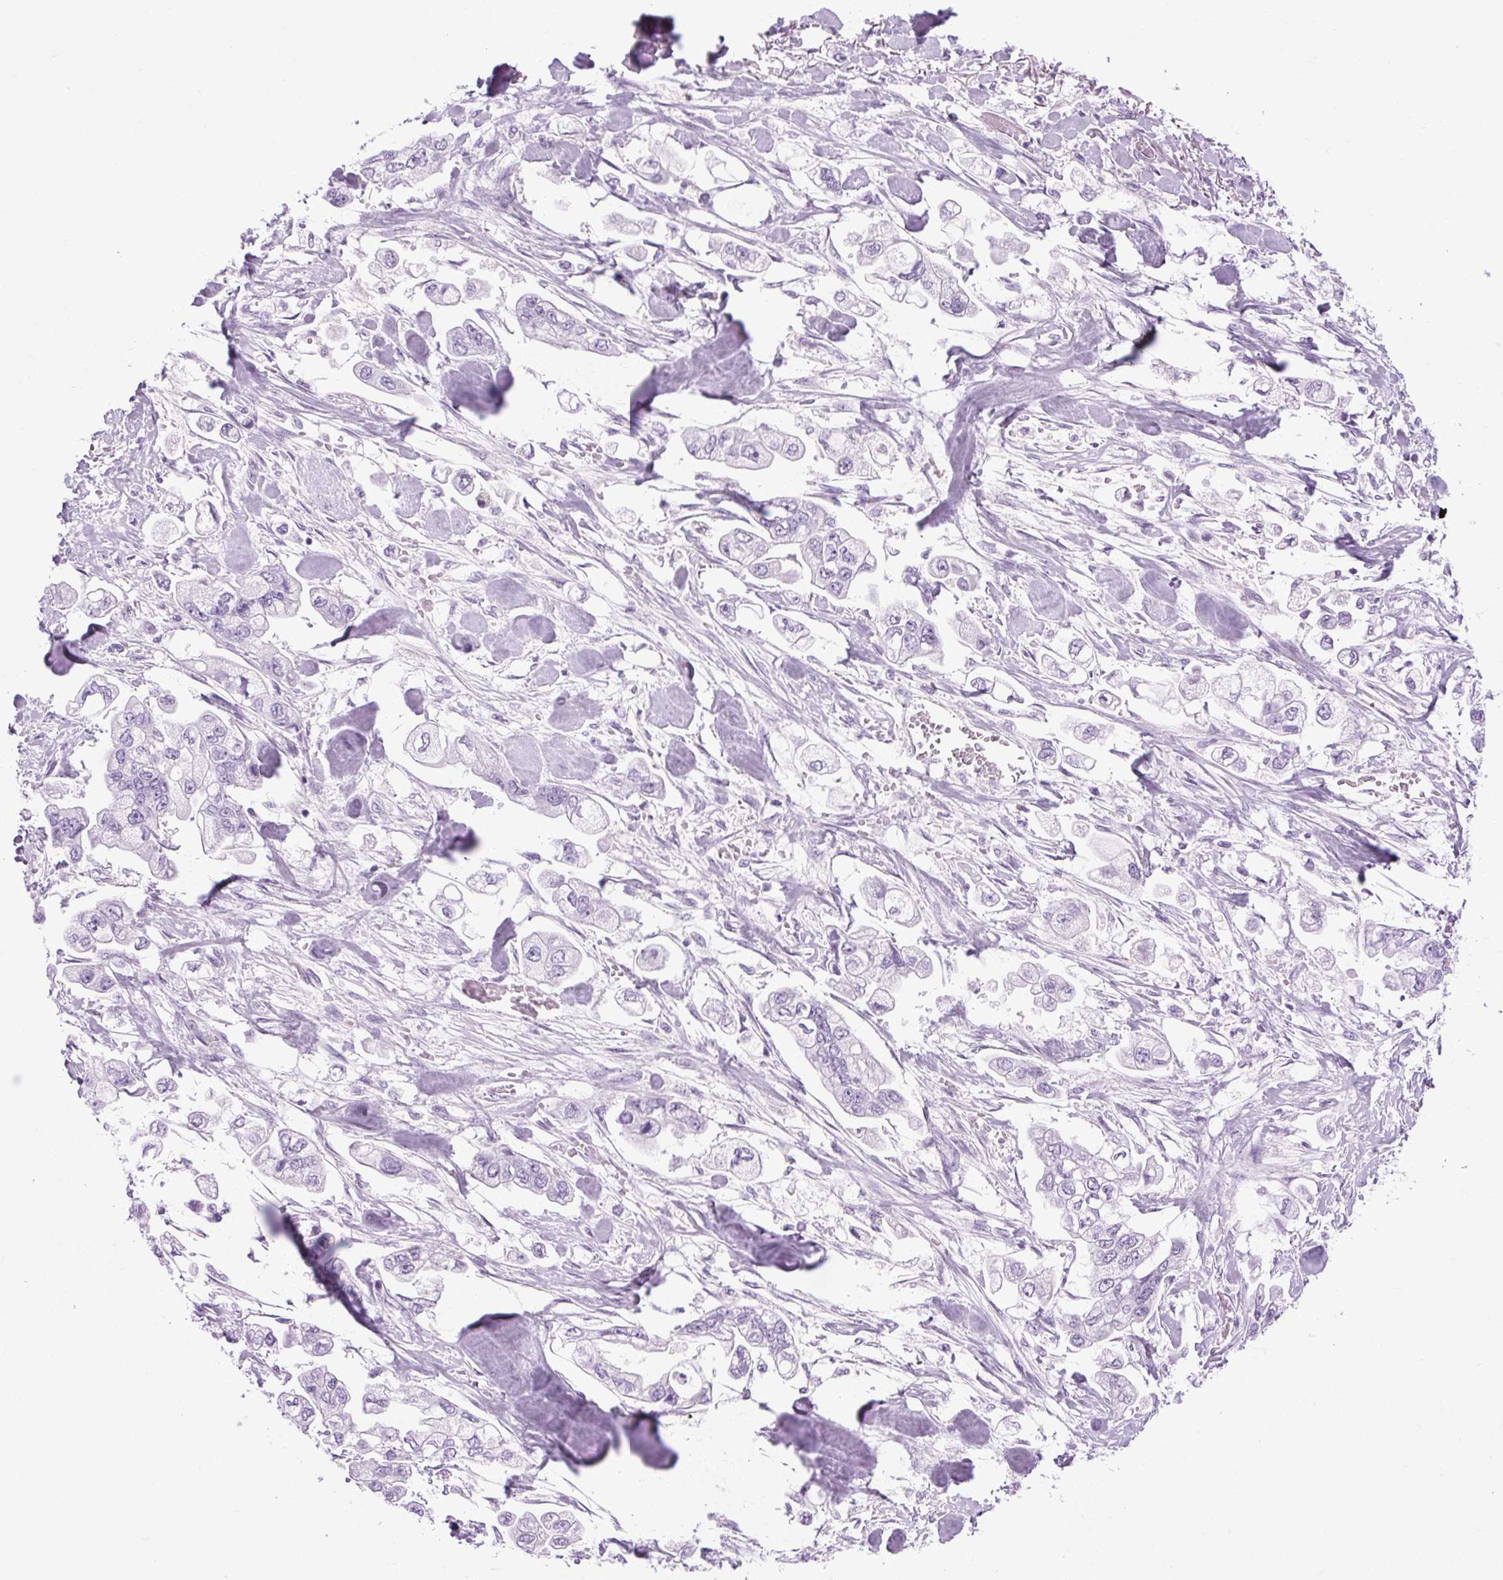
{"staining": {"intensity": "negative", "quantity": "none", "location": "none"}, "tissue": "stomach cancer", "cell_type": "Tumor cells", "image_type": "cancer", "snomed": [{"axis": "morphology", "description": "Adenocarcinoma, NOS"}, {"axis": "topography", "description": "Stomach"}], "caption": "Human adenocarcinoma (stomach) stained for a protein using immunohistochemistry (IHC) exhibits no positivity in tumor cells.", "gene": "OOEP", "patient": {"sex": "male", "age": 62}}